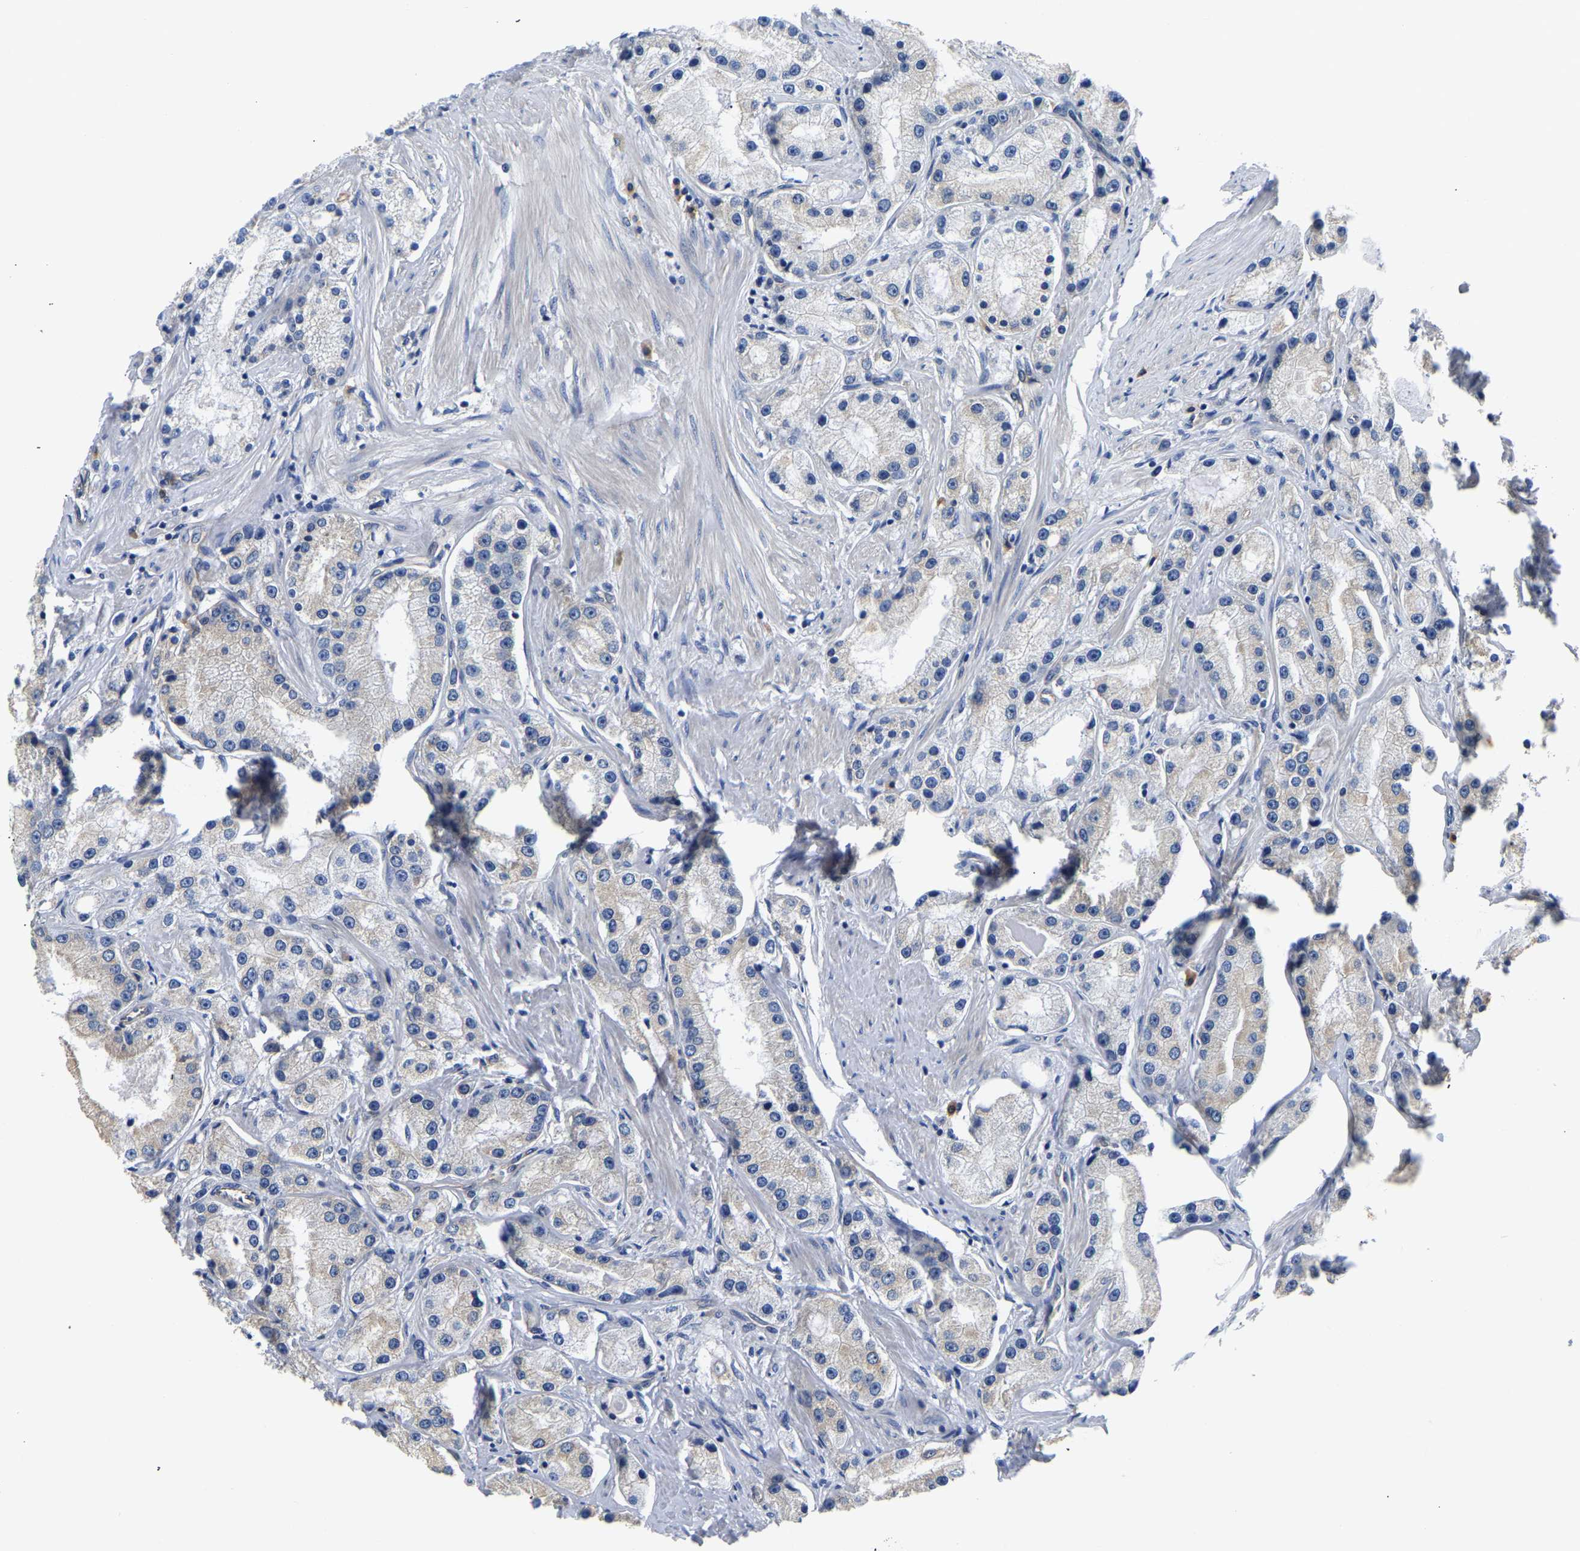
{"staining": {"intensity": "negative", "quantity": "none", "location": "none"}, "tissue": "prostate cancer", "cell_type": "Tumor cells", "image_type": "cancer", "snomed": [{"axis": "morphology", "description": "Adenocarcinoma, Low grade"}, {"axis": "topography", "description": "Prostate"}], "caption": "This photomicrograph is of prostate cancer (adenocarcinoma (low-grade)) stained with immunohistochemistry (IHC) to label a protein in brown with the nuclei are counter-stained blue. There is no positivity in tumor cells.", "gene": "CSDE1", "patient": {"sex": "male", "age": 63}}